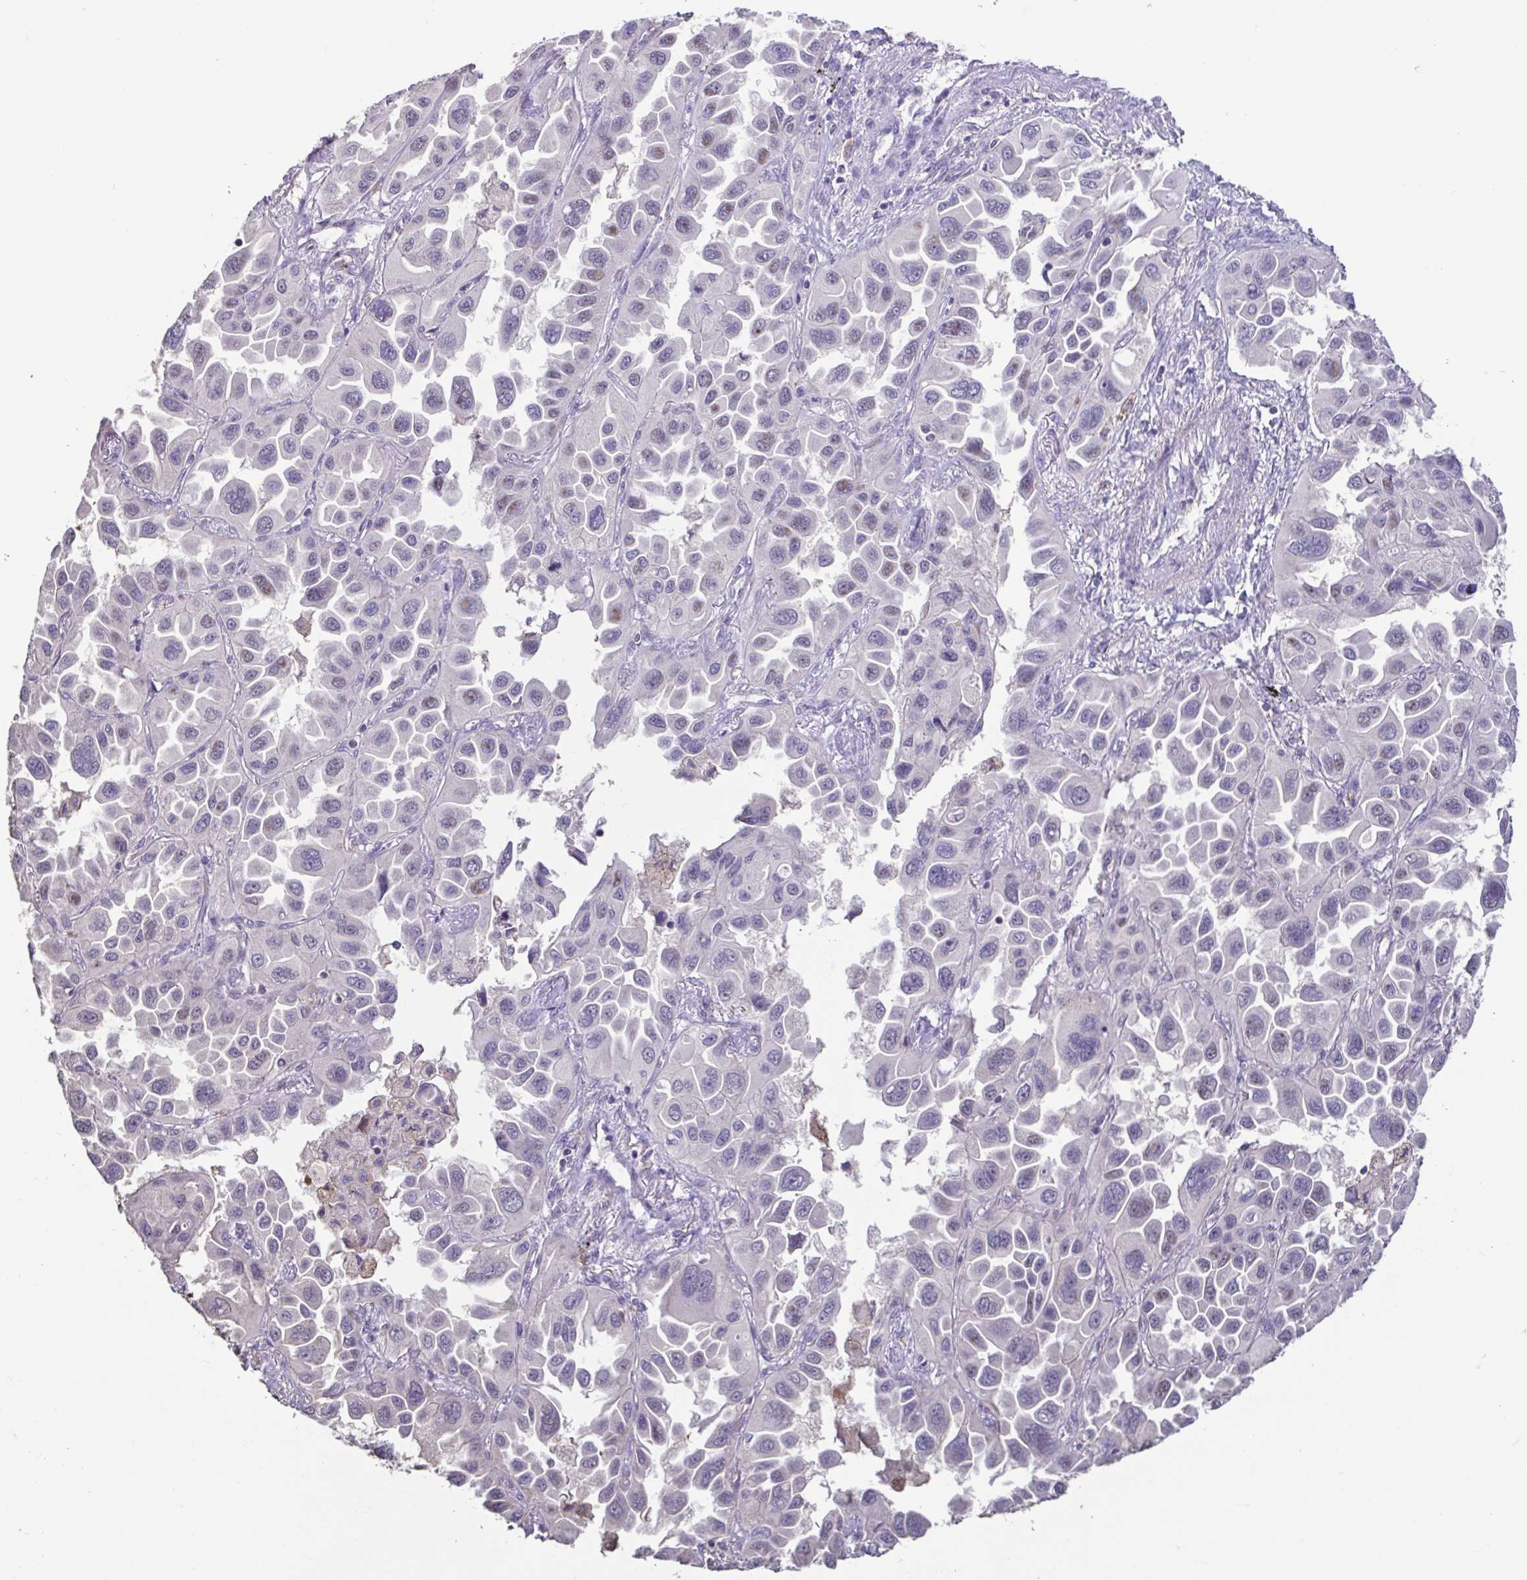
{"staining": {"intensity": "negative", "quantity": "none", "location": "none"}, "tissue": "lung cancer", "cell_type": "Tumor cells", "image_type": "cancer", "snomed": [{"axis": "morphology", "description": "Adenocarcinoma, NOS"}, {"axis": "topography", "description": "Lung"}], "caption": "Immunohistochemistry photomicrograph of neoplastic tissue: human lung cancer stained with DAB (3,3'-diaminobenzidine) exhibits no significant protein staining in tumor cells. (Stains: DAB immunohistochemistry (IHC) with hematoxylin counter stain, Microscopy: brightfield microscopy at high magnification).", "gene": "ACTRT2", "patient": {"sex": "male", "age": 64}}